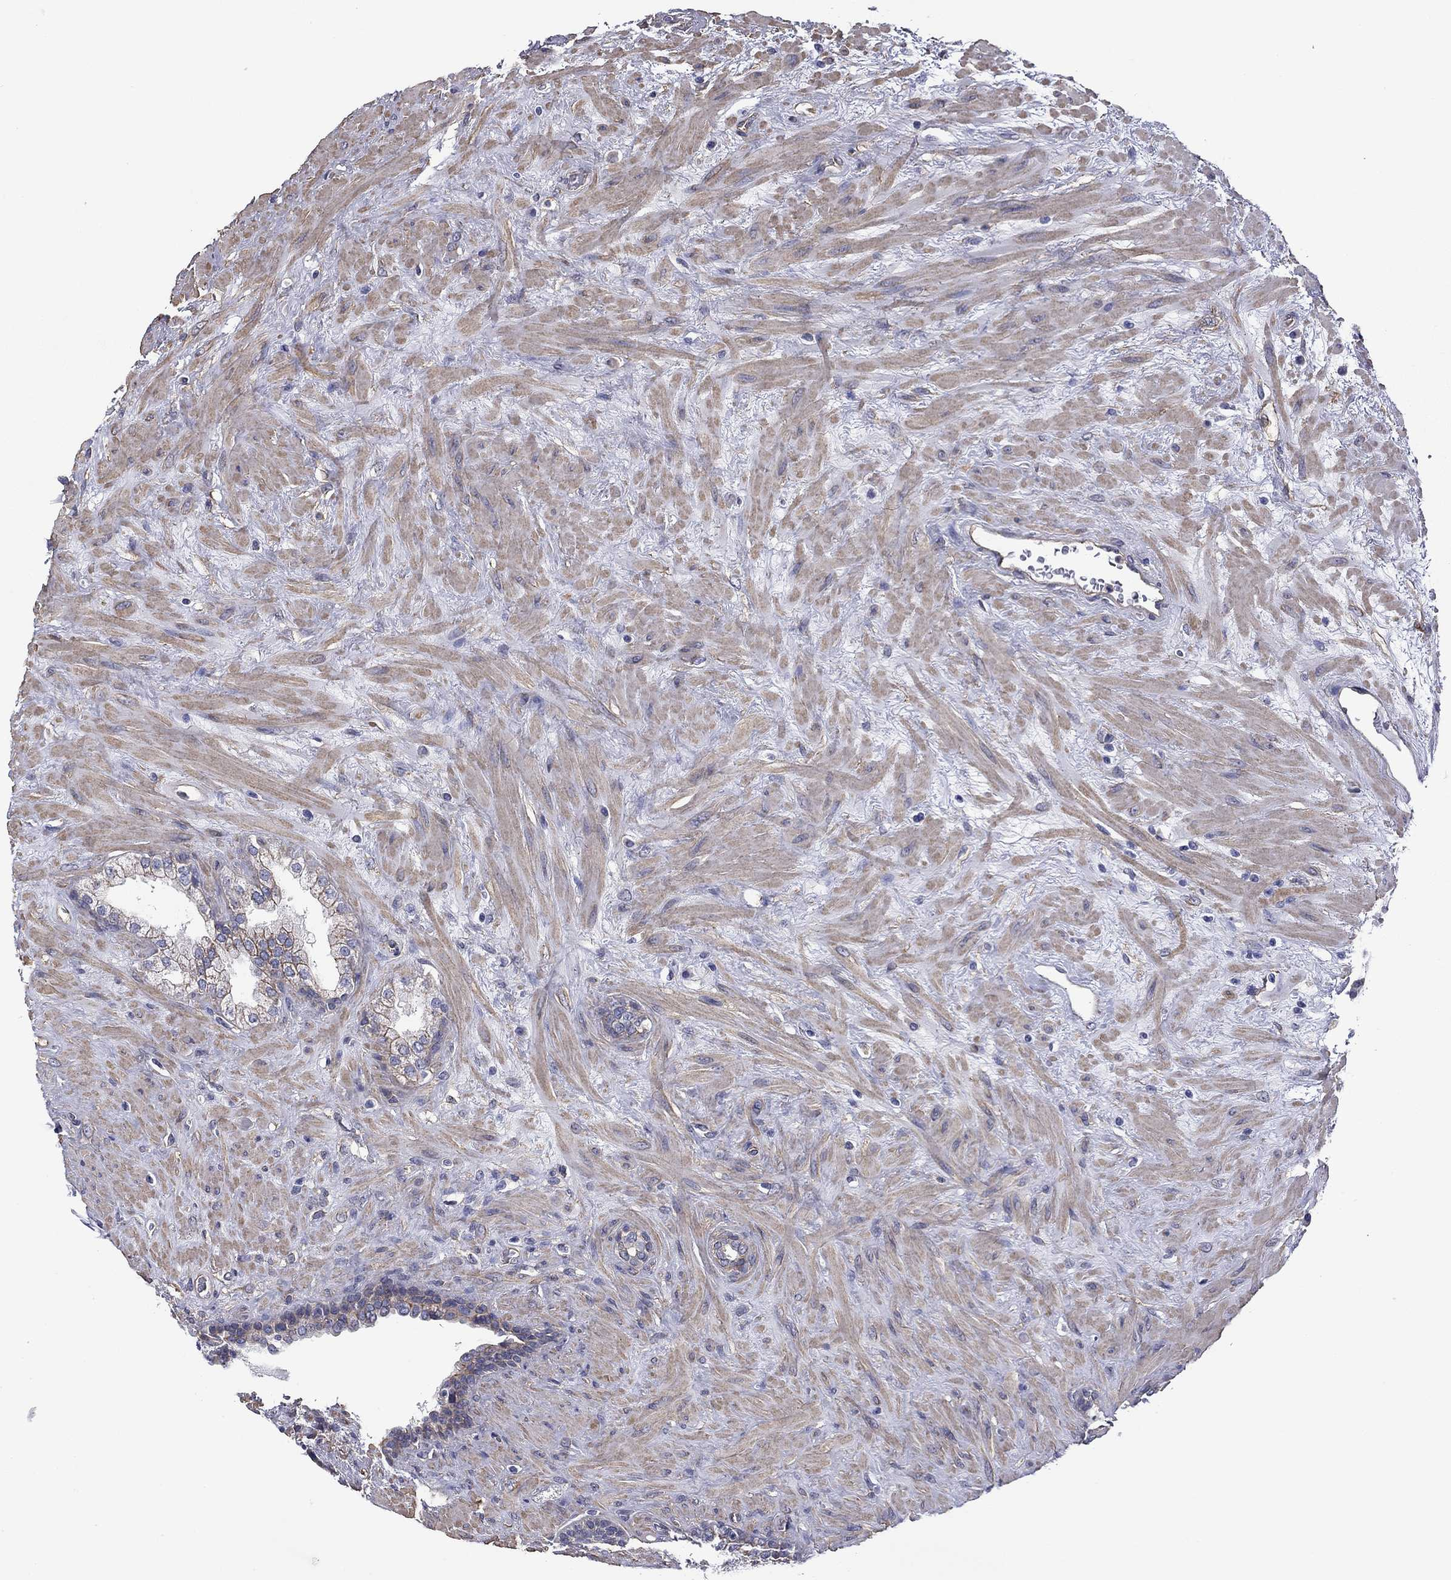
{"staining": {"intensity": "moderate", "quantity": "<25%", "location": "cytoplasmic/membranous"}, "tissue": "prostate", "cell_type": "Glandular cells", "image_type": "normal", "snomed": [{"axis": "morphology", "description": "Normal tissue, NOS"}, {"axis": "topography", "description": "Prostate"}], "caption": "Brown immunohistochemical staining in normal prostate displays moderate cytoplasmic/membranous staining in about <25% of glandular cells.", "gene": "TCHH", "patient": {"sex": "male", "age": 63}}